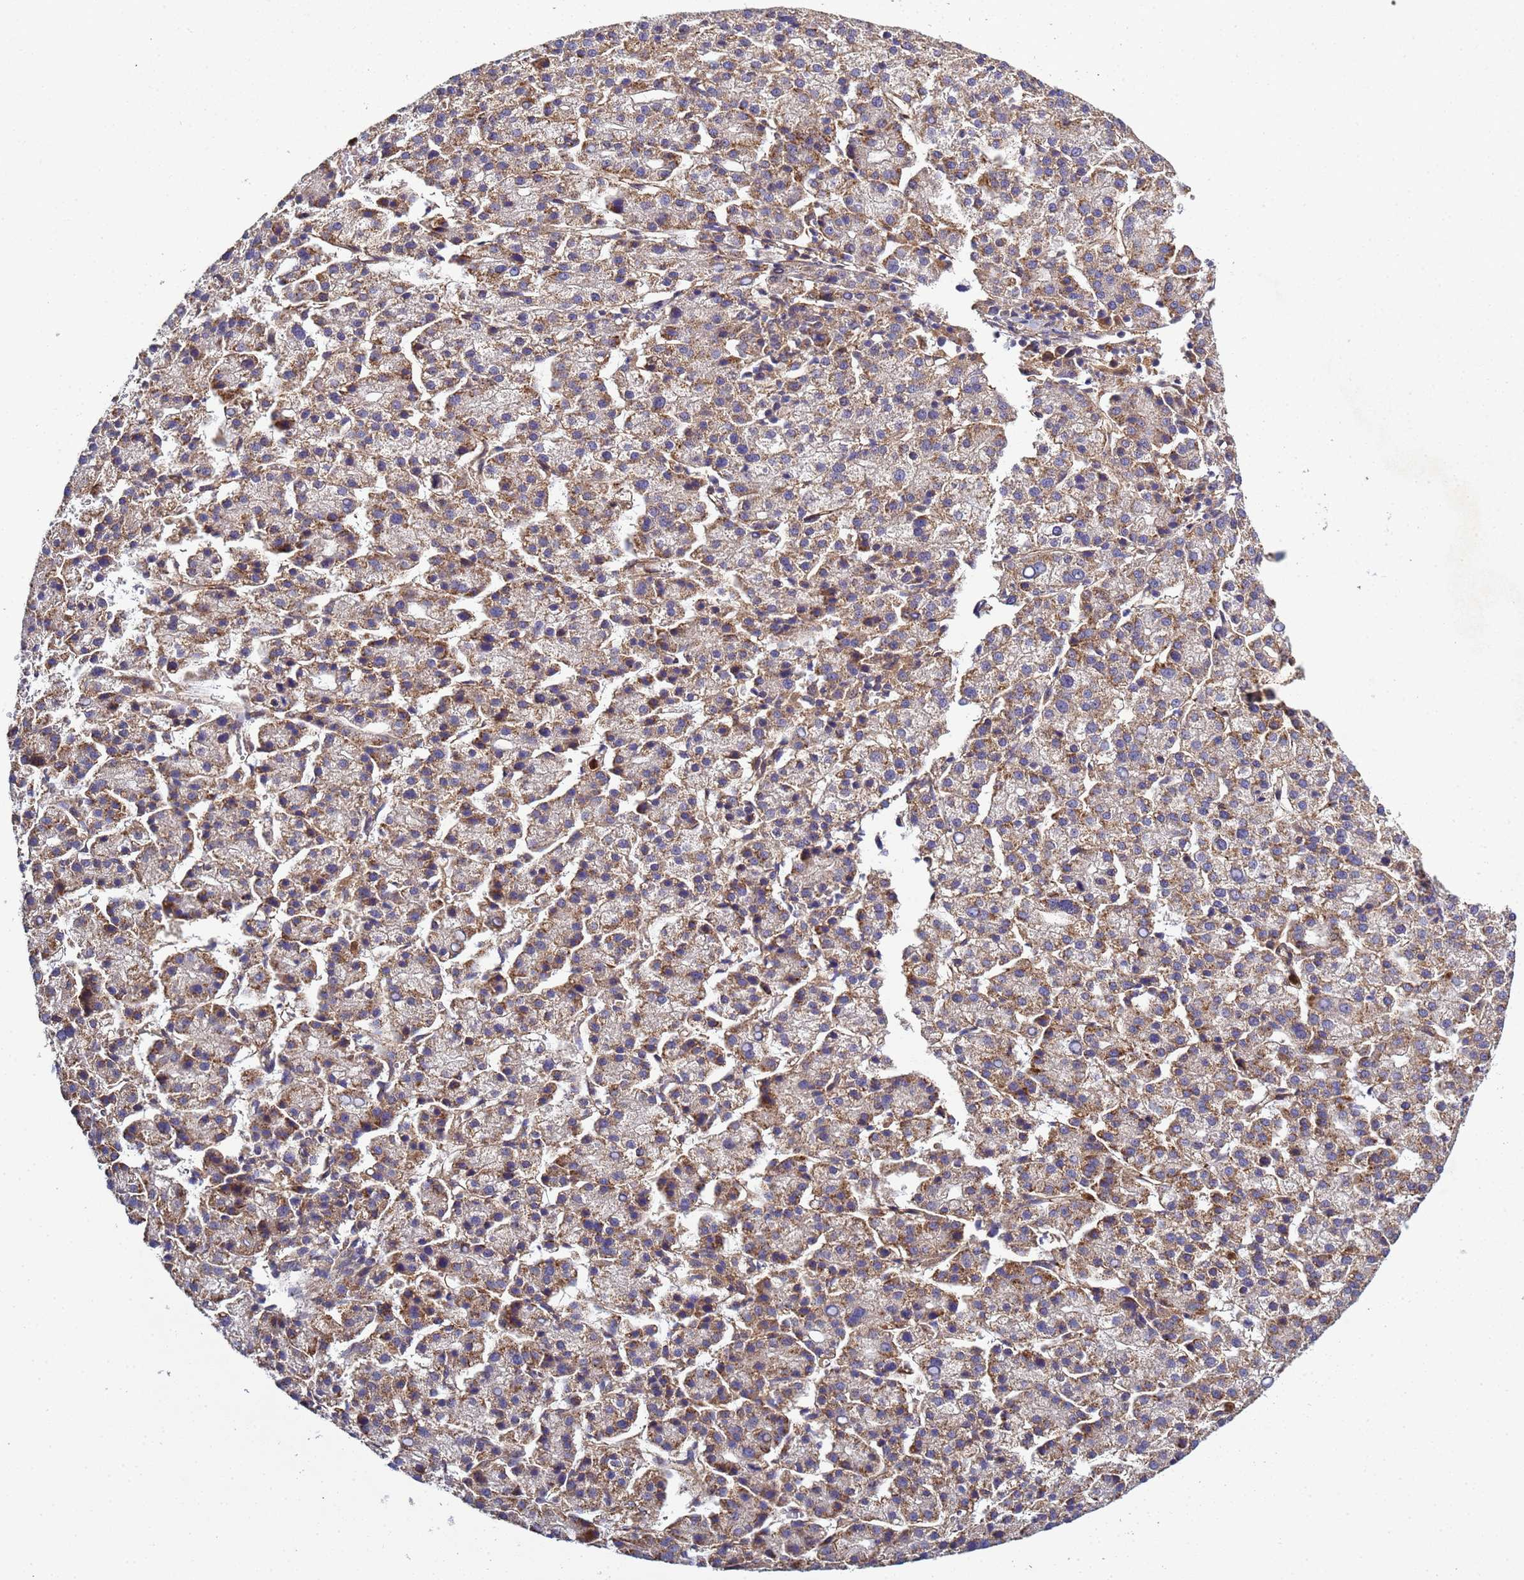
{"staining": {"intensity": "moderate", "quantity": ">75%", "location": "cytoplasmic/membranous"}, "tissue": "liver cancer", "cell_type": "Tumor cells", "image_type": "cancer", "snomed": [{"axis": "morphology", "description": "Carcinoma, Hepatocellular, NOS"}, {"axis": "topography", "description": "Liver"}], "caption": "A photomicrograph of human hepatocellular carcinoma (liver) stained for a protein displays moderate cytoplasmic/membranous brown staining in tumor cells.", "gene": "C8orf34", "patient": {"sex": "female", "age": 58}}